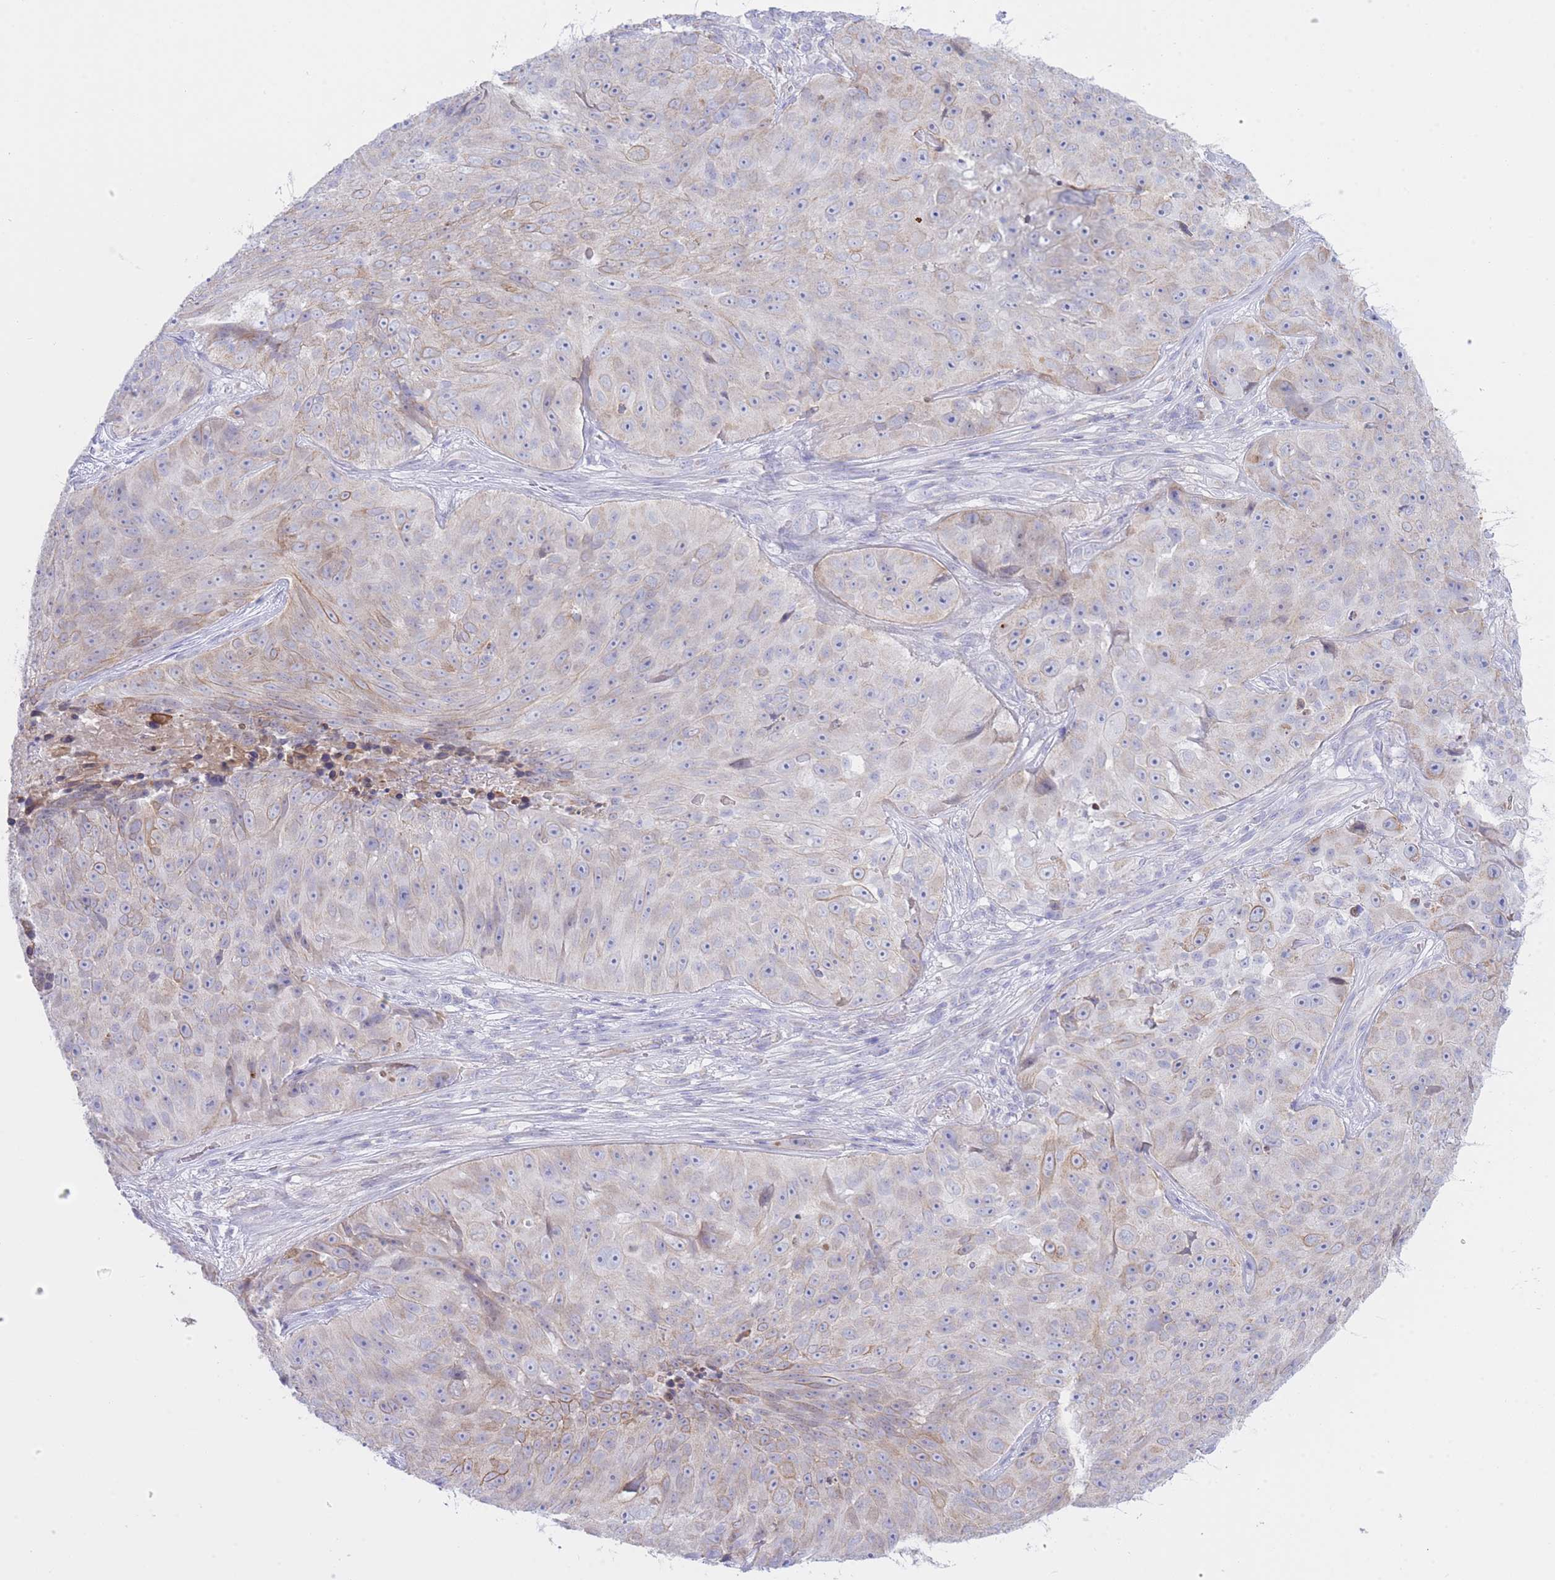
{"staining": {"intensity": "weak", "quantity": "<25%", "location": "cytoplasmic/membranous"}, "tissue": "skin cancer", "cell_type": "Tumor cells", "image_type": "cancer", "snomed": [{"axis": "morphology", "description": "Squamous cell carcinoma, NOS"}, {"axis": "topography", "description": "Skin"}], "caption": "Tumor cells show no significant protein expression in skin squamous cell carcinoma. (DAB (3,3'-diaminobenzidine) IHC with hematoxylin counter stain).", "gene": "NANP", "patient": {"sex": "female", "age": 87}}